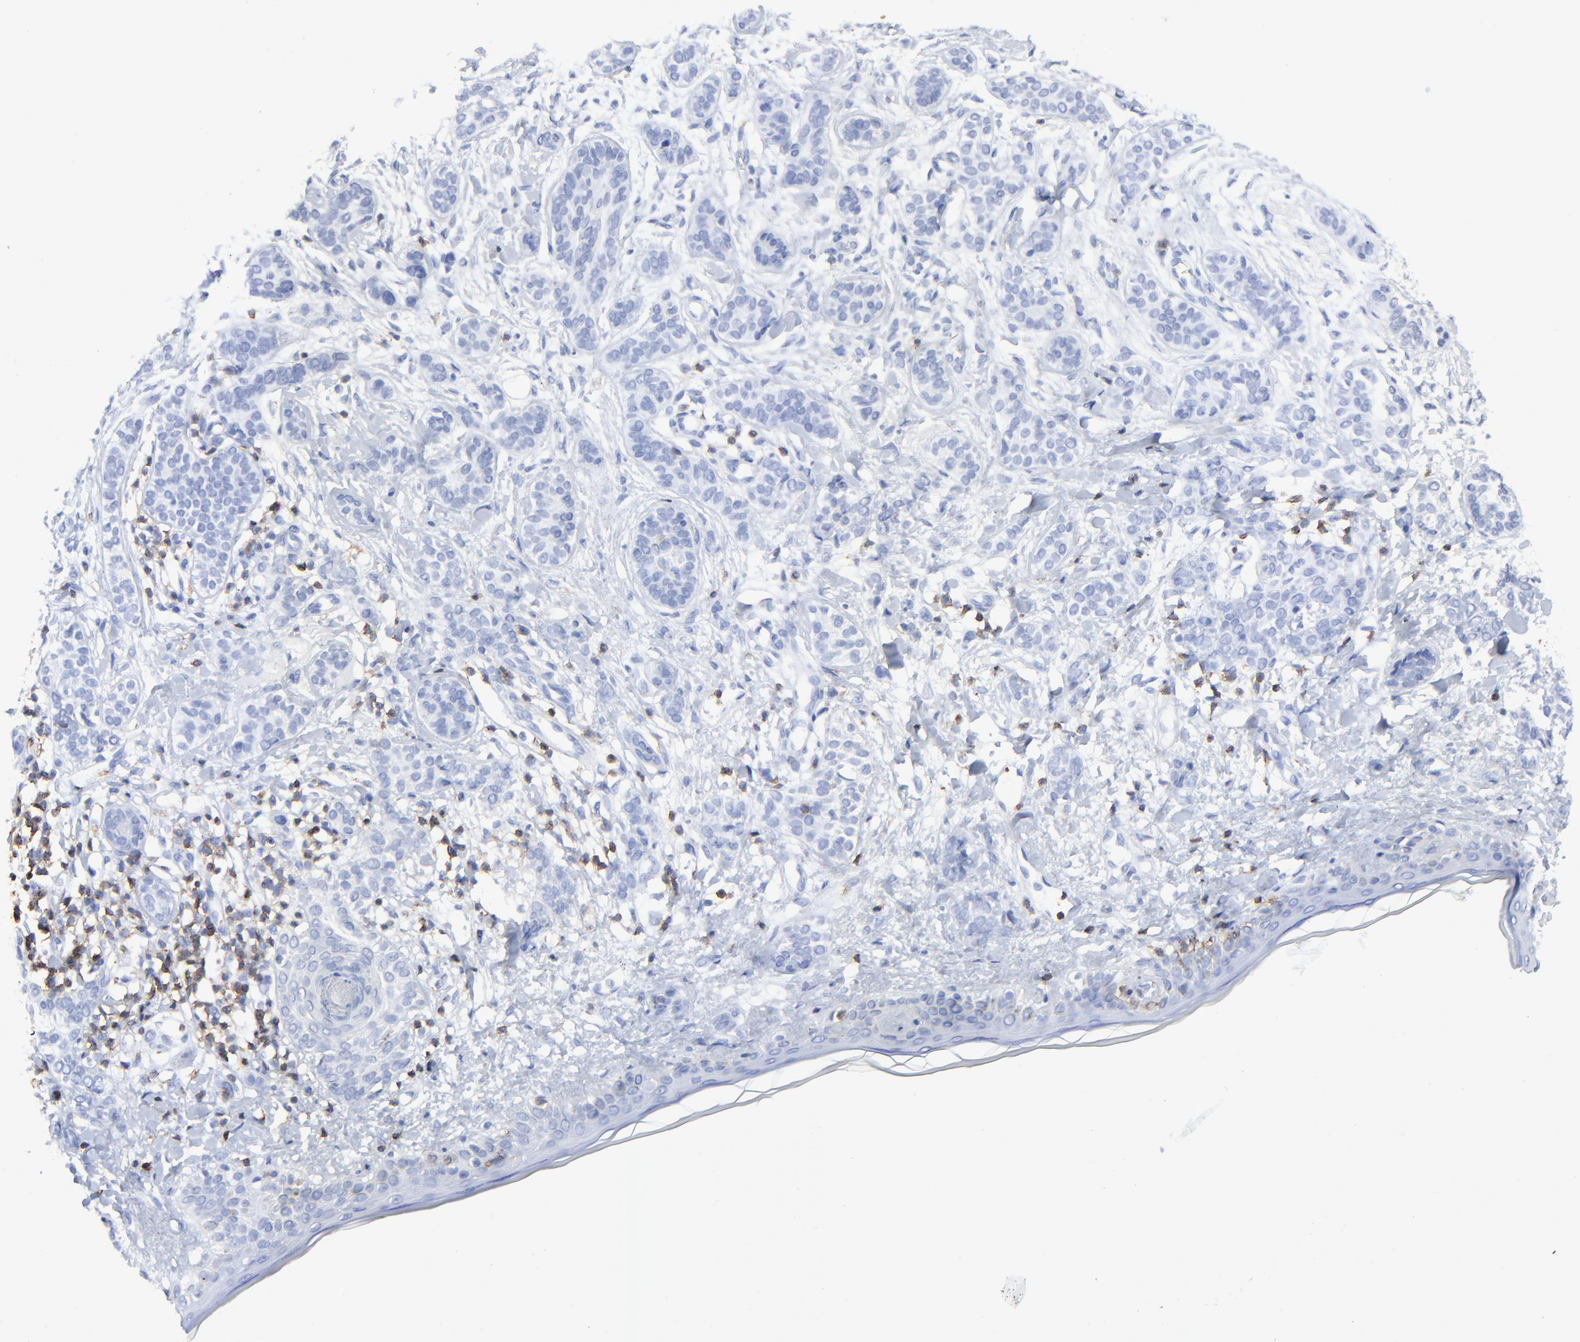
{"staining": {"intensity": "negative", "quantity": "none", "location": "none"}, "tissue": "skin cancer", "cell_type": "Tumor cells", "image_type": "cancer", "snomed": [{"axis": "morphology", "description": "Normal tissue, NOS"}, {"axis": "morphology", "description": "Basal cell carcinoma"}, {"axis": "topography", "description": "Skin"}], "caption": "Tumor cells show no significant positivity in skin cancer.", "gene": "LCK", "patient": {"sex": "male", "age": 63}}